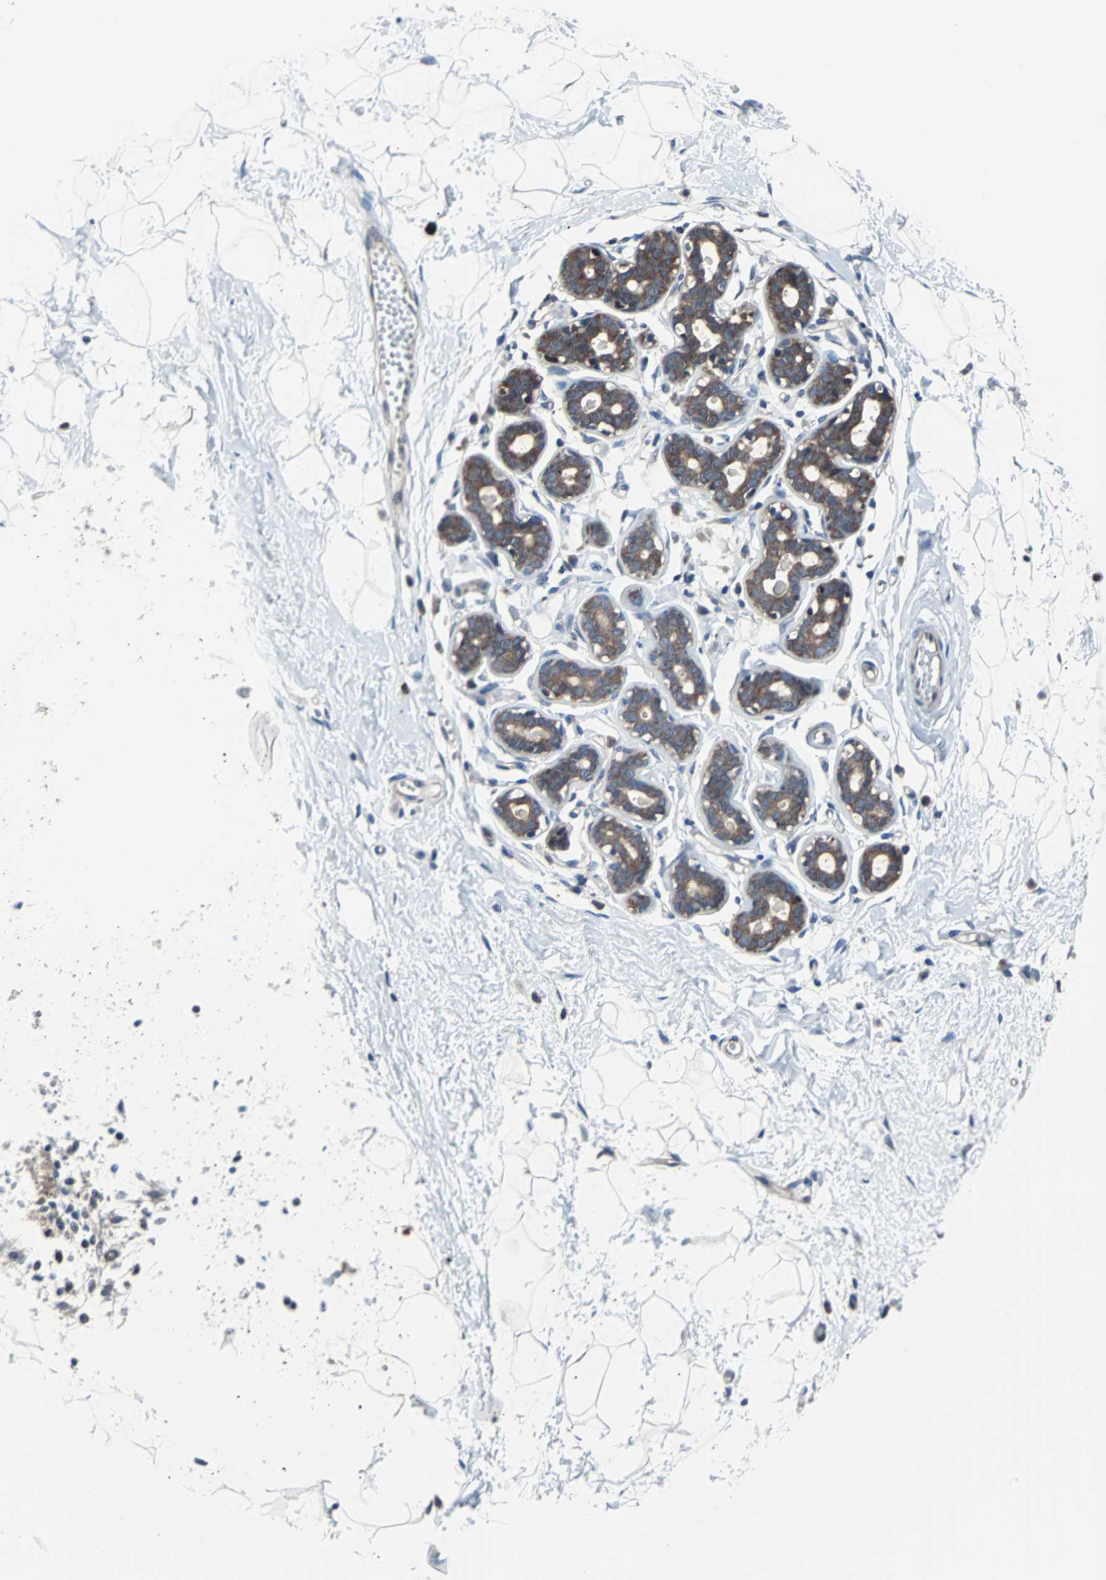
{"staining": {"intensity": "negative", "quantity": "none", "location": "none"}, "tissue": "breast", "cell_type": "Adipocytes", "image_type": "normal", "snomed": [{"axis": "morphology", "description": "Normal tissue, NOS"}, {"axis": "topography", "description": "Breast"}], "caption": "This is an IHC micrograph of normal breast. There is no staining in adipocytes.", "gene": "PAK1", "patient": {"sex": "female", "age": 23}}